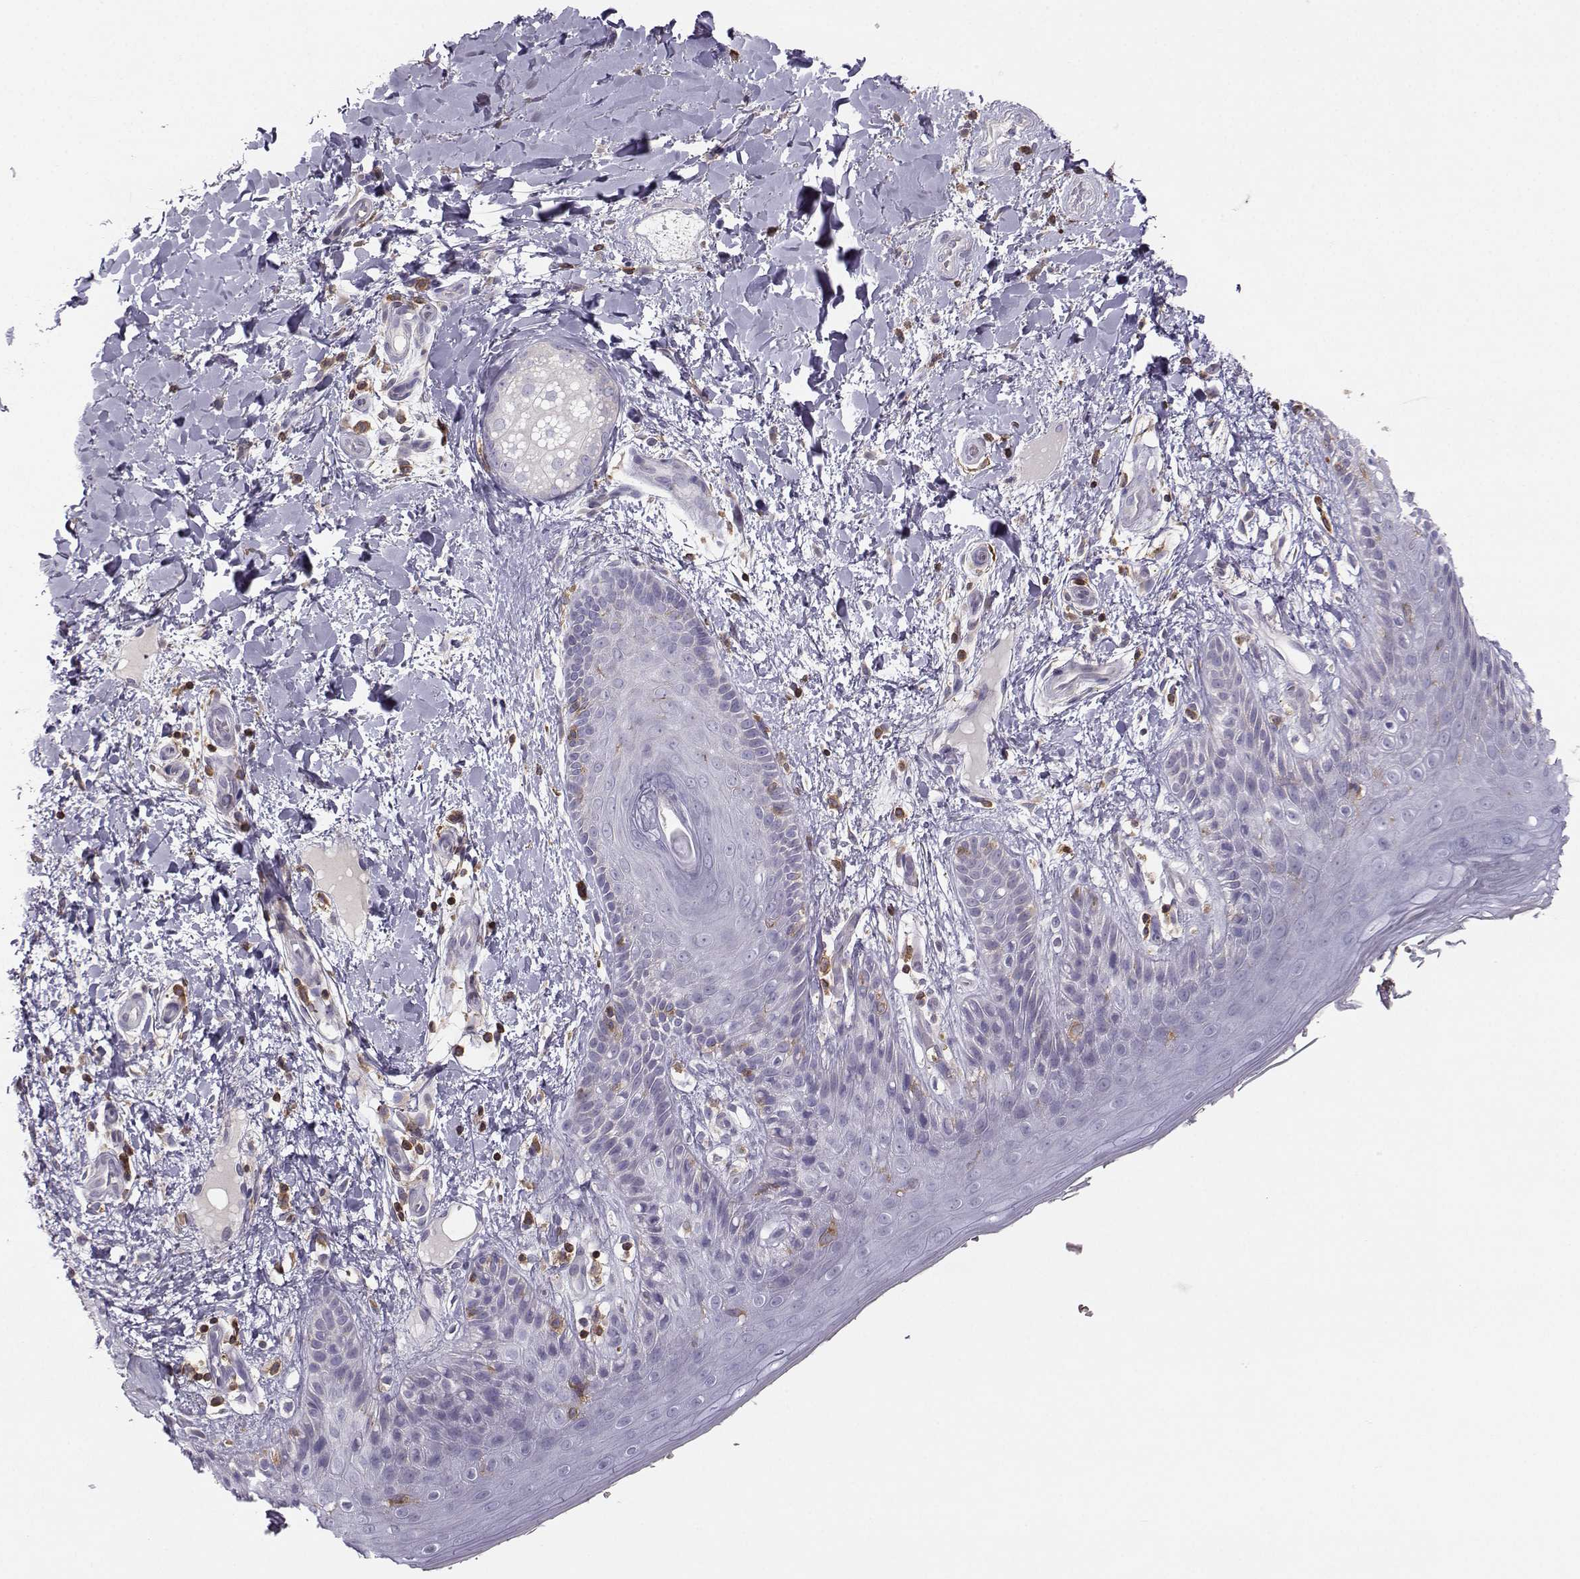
{"staining": {"intensity": "negative", "quantity": "none", "location": "none"}, "tissue": "skin", "cell_type": "Epidermal cells", "image_type": "normal", "snomed": [{"axis": "morphology", "description": "Normal tissue, NOS"}, {"axis": "topography", "description": "Anal"}], "caption": "High power microscopy photomicrograph of an IHC photomicrograph of benign skin, revealing no significant positivity in epidermal cells. Nuclei are stained in blue.", "gene": "ZBTB32", "patient": {"sex": "male", "age": 36}}